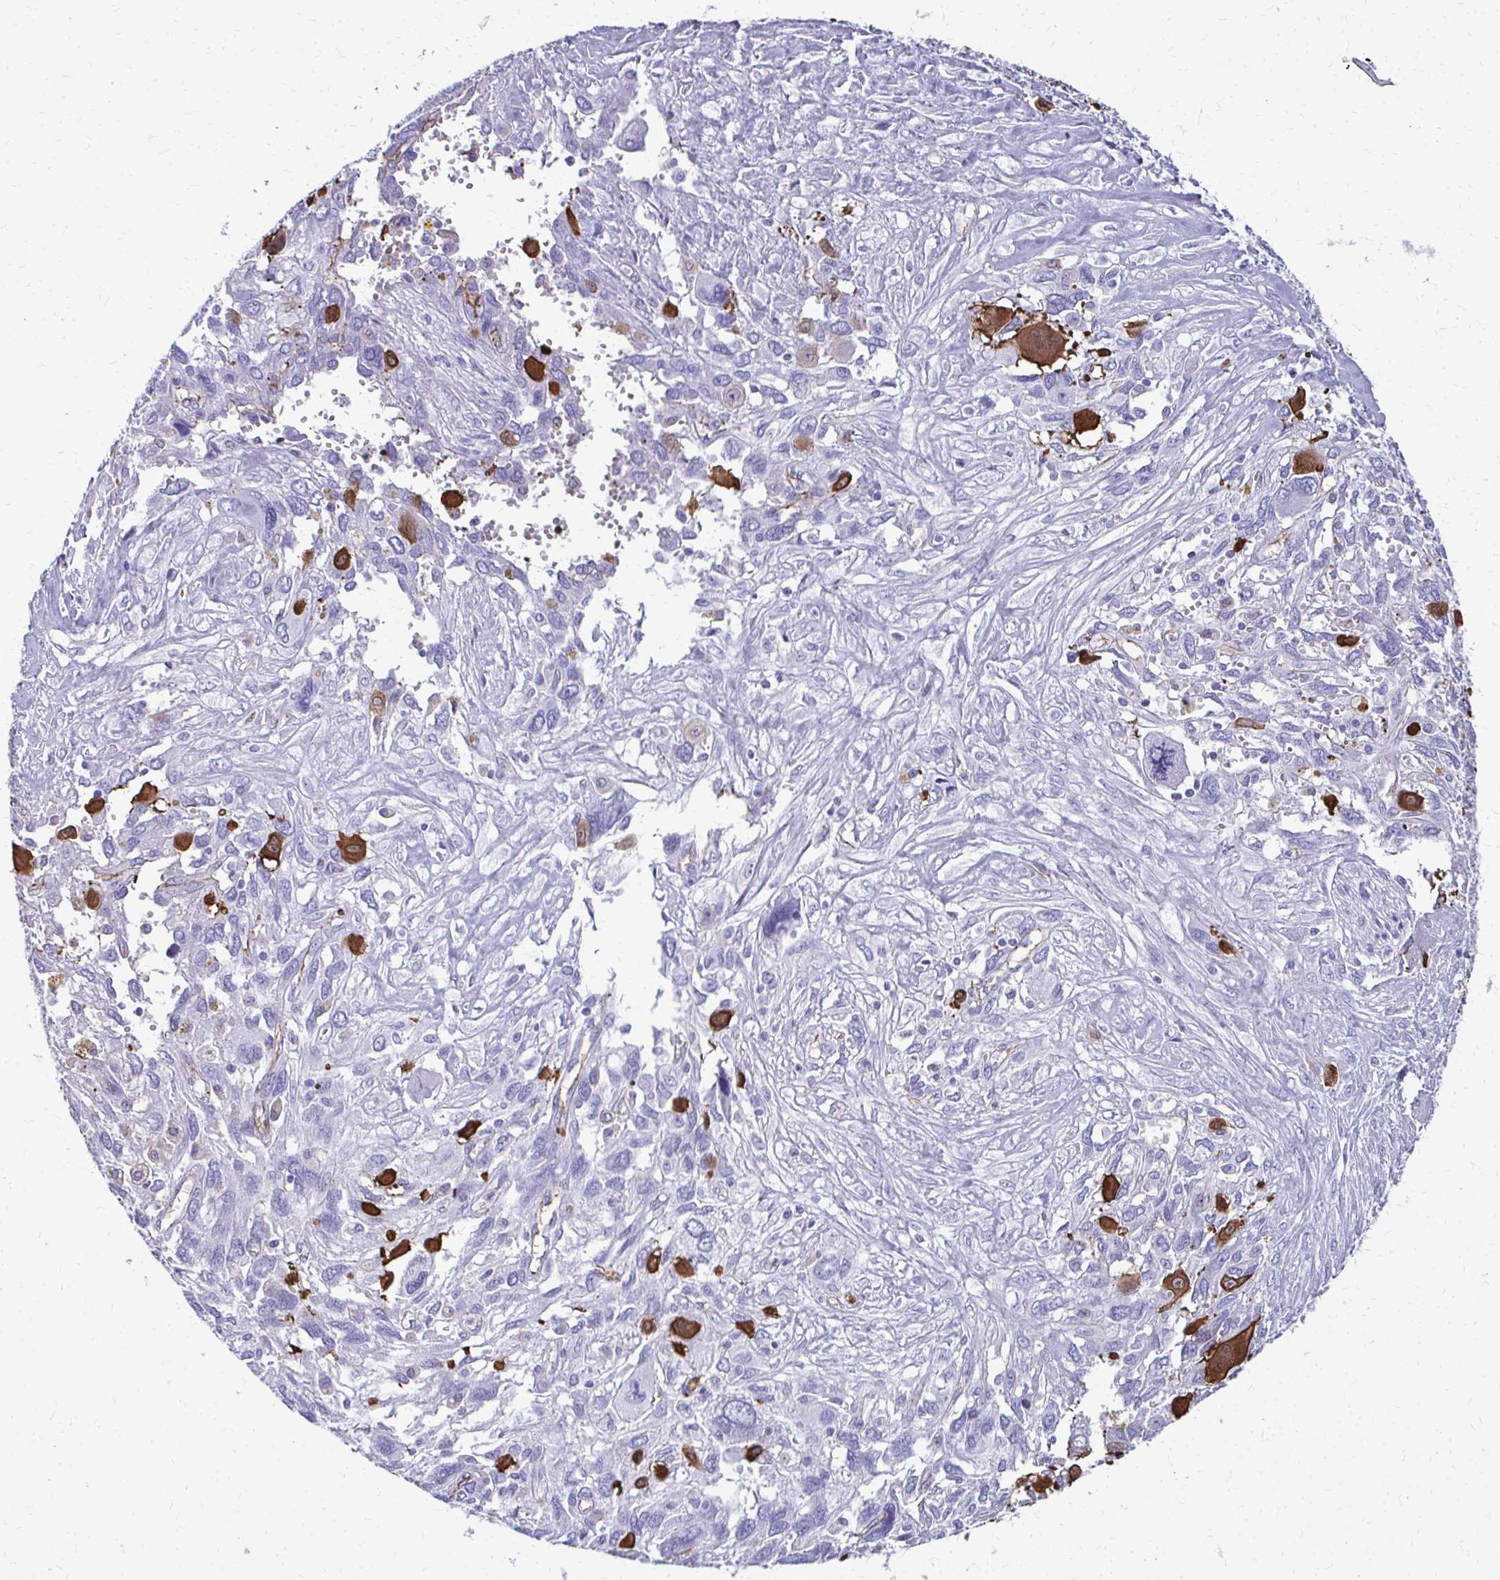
{"staining": {"intensity": "strong", "quantity": "<25%", "location": "cytoplasmic/membranous"}, "tissue": "pancreatic cancer", "cell_type": "Tumor cells", "image_type": "cancer", "snomed": [{"axis": "morphology", "description": "Adenocarcinoma, NOS"}, {"axis": "topography", "description": "Pancreas"}], "caption": "This is an image of IHC staining of pancreatic cancer, which shows strong staining in the cytoplasmic/membranous of tumor cells.", "gene": "TPSG1", "patient": {"sex": "female", "age": 47}}